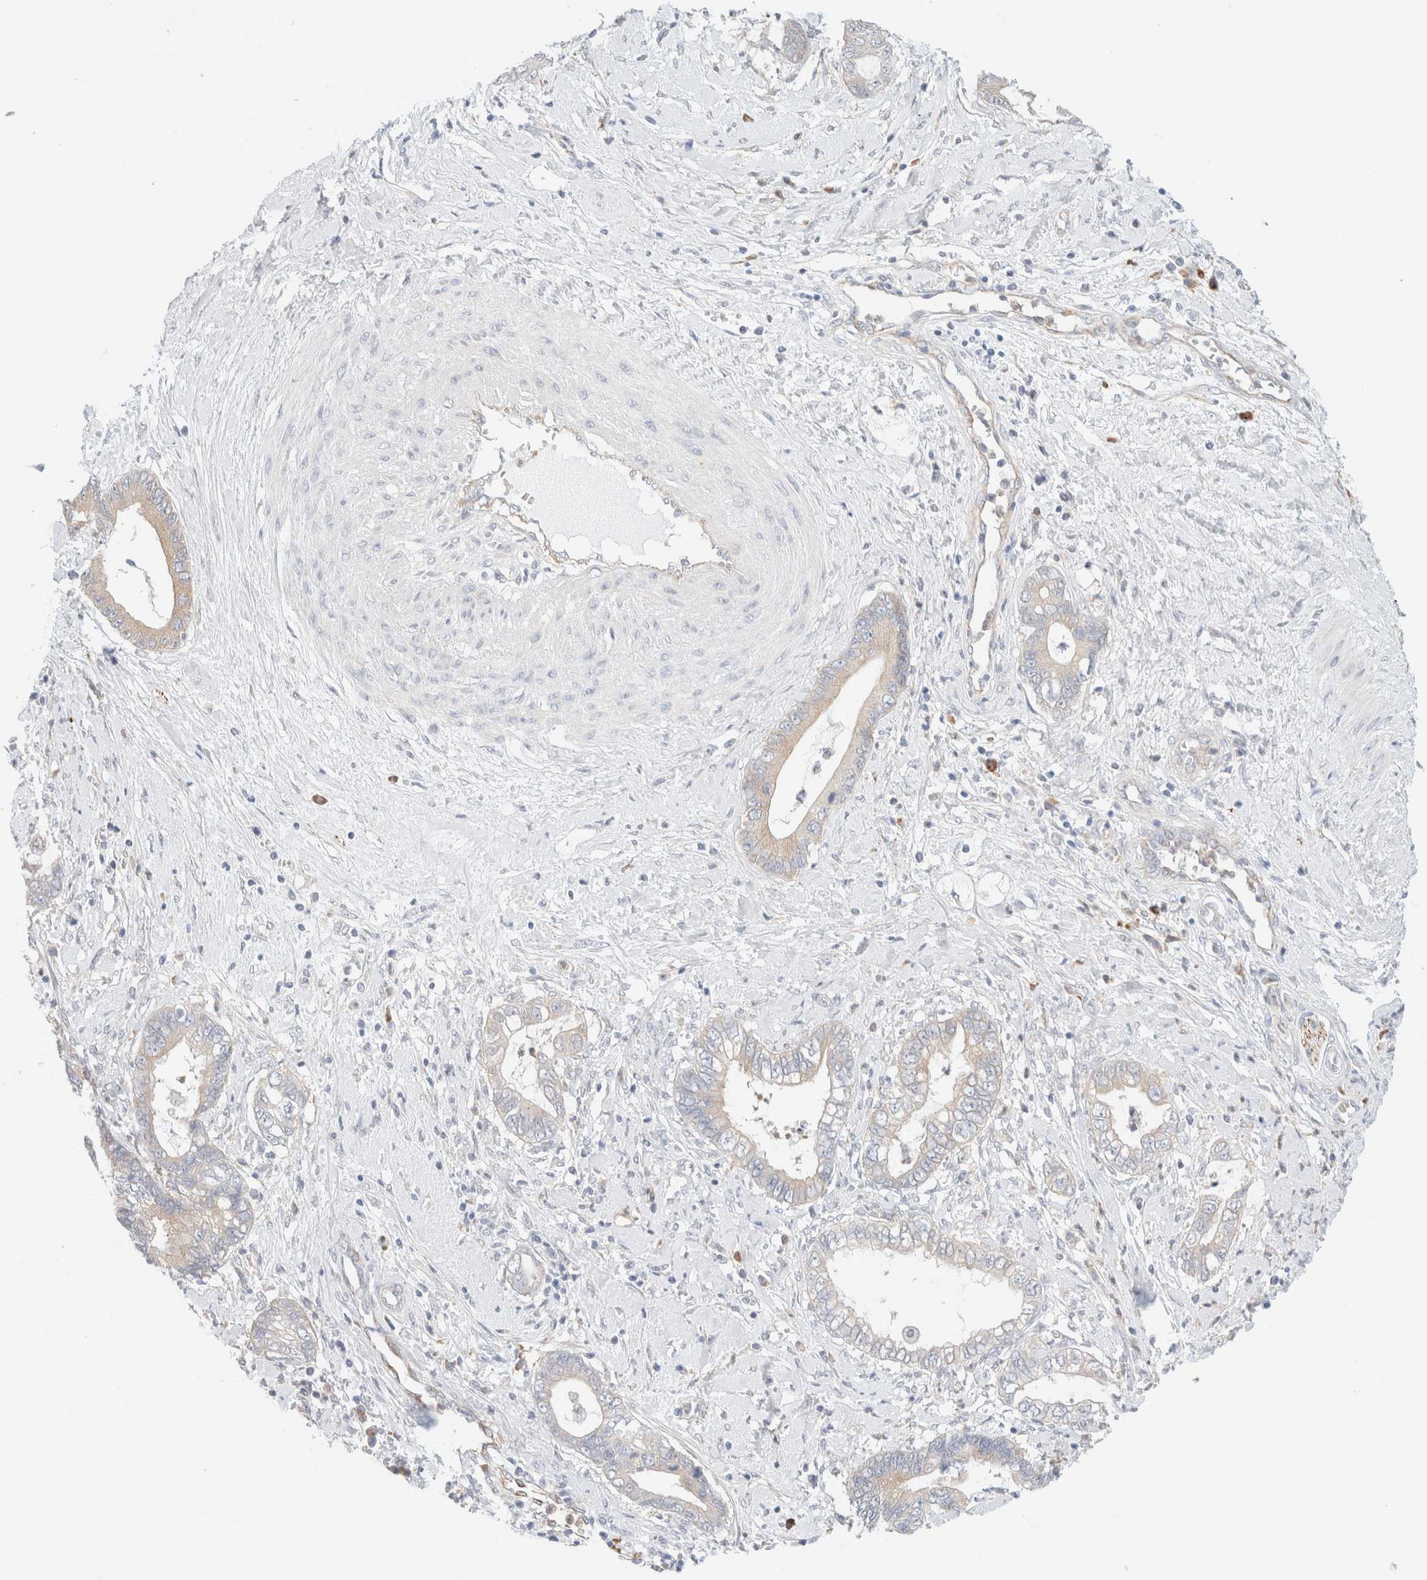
{"staining": {"intensity": "weak", "quantity": "<25%", "location": "cytoplasmic/membranous"}, "tissue": "cervical cancer", "cell_type": "Tumor cells", "image_type": "cancer", "snomed": [{"axis": "morphology", "description": "Adenocarcinoma, NOS"}, {"axis": "topography", "description": "Cervix"}], "caption": "Image shows no protein staining in tumor cells of cervical adenocarcinoma tissue. (DAB (3,3'-diaminobenzidine) immunohistochemistry (IHC) visualized using brightfield microscopy, high magnification).", "gene": "UNC13B", "patient": {"sex": "female", "age": 44}}